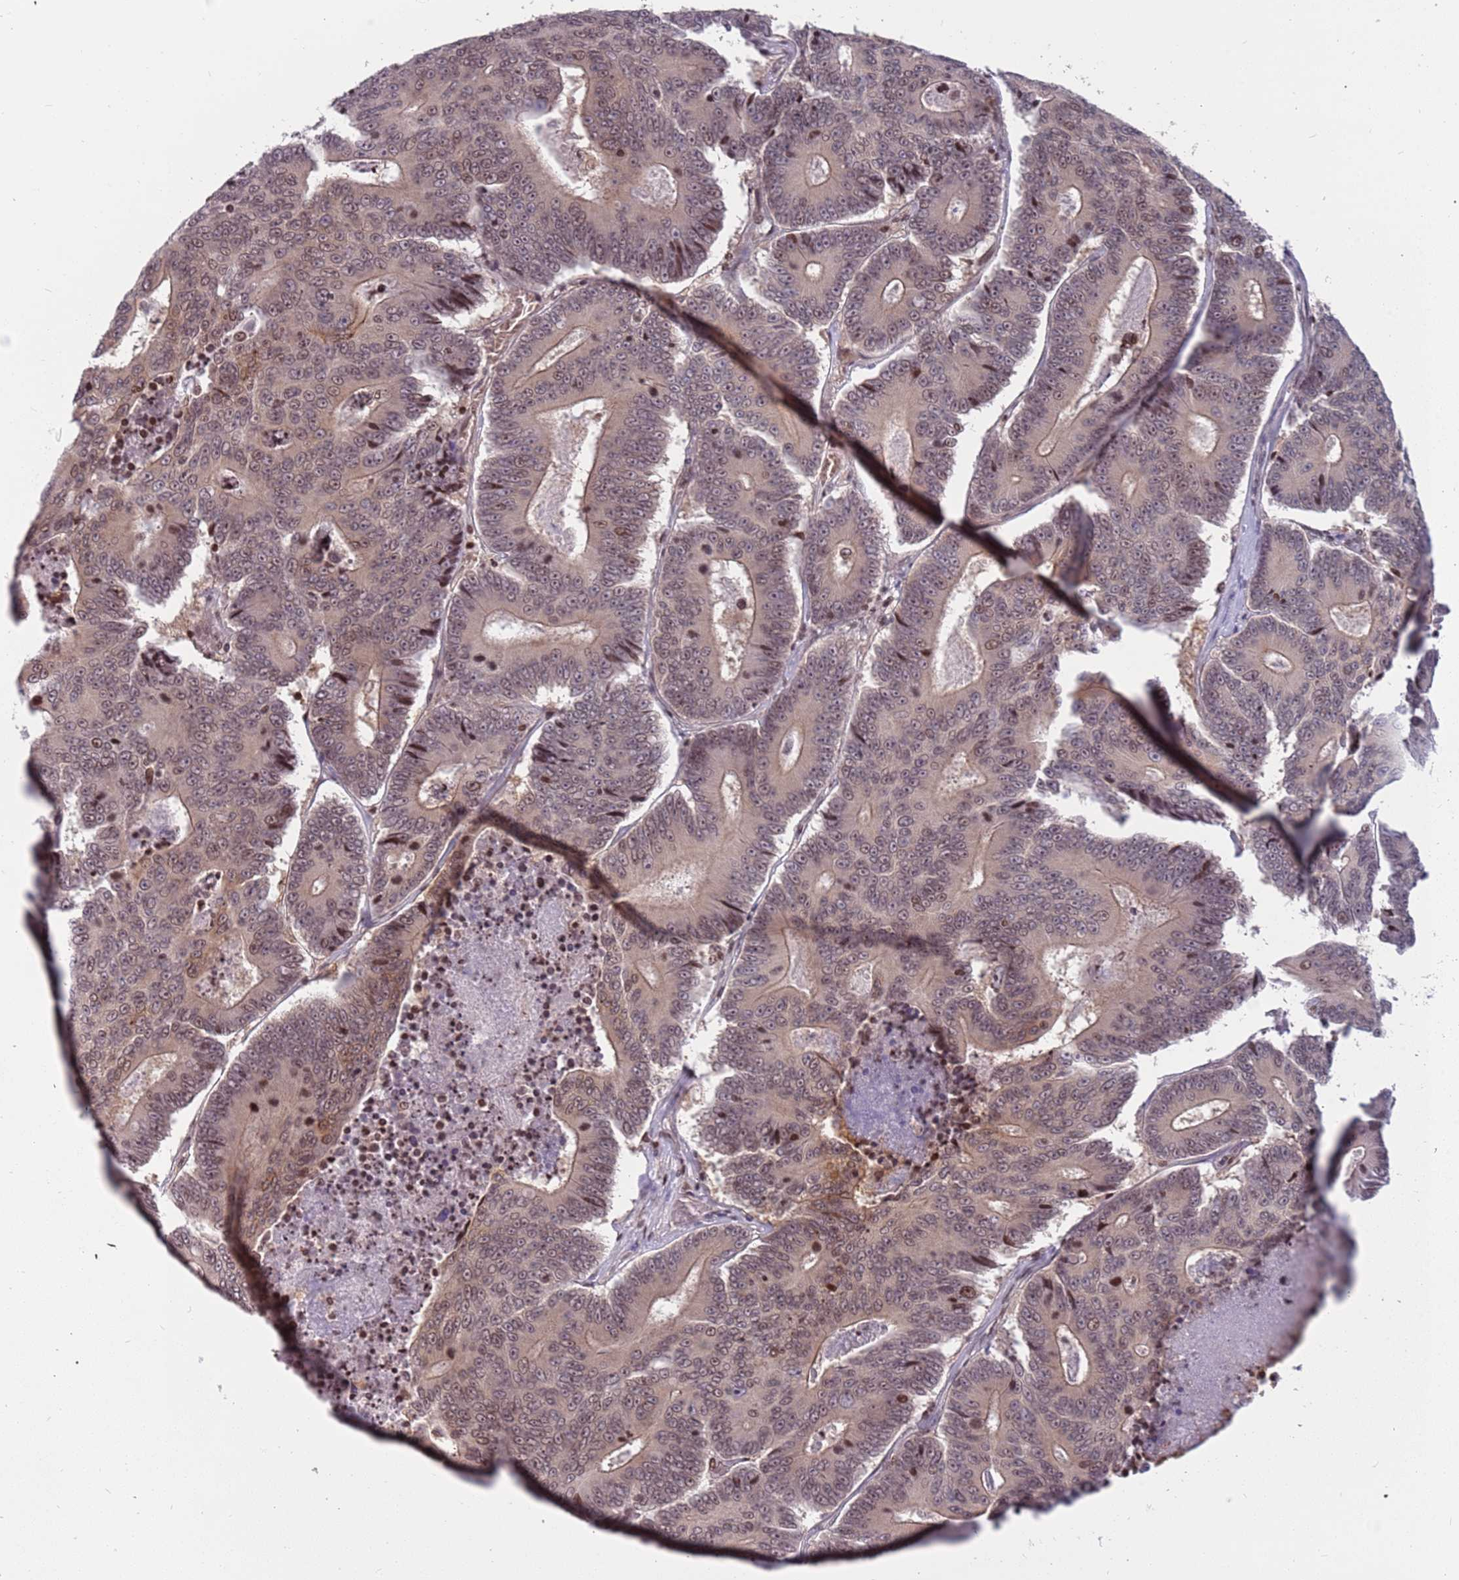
{"staining": {"intensity": "moderate", "quantity": "25%-75%", "location": "cytoplasmic/membranous,nuclear"}, "tissue": "colorectal cancer", "cell_type": "Tumor cells", "image_type": "cancer", "snomed": [{"axis": "morphology", "description": "Adenocarcinoma, NOS"}, {"axis": "topography", "description": "Colon"}], "caption": "This image displays colorectal cancer stained with immunohistochemistry (IHC) to label a protein in brown. The cytoplasmic/membranous and nuclear of tumor cells show moderate positivity for the protein. Nuclei are counter-stained blue.", "gene": "ARHGEF5", "patient": {"sex": "male", "age": 83}}